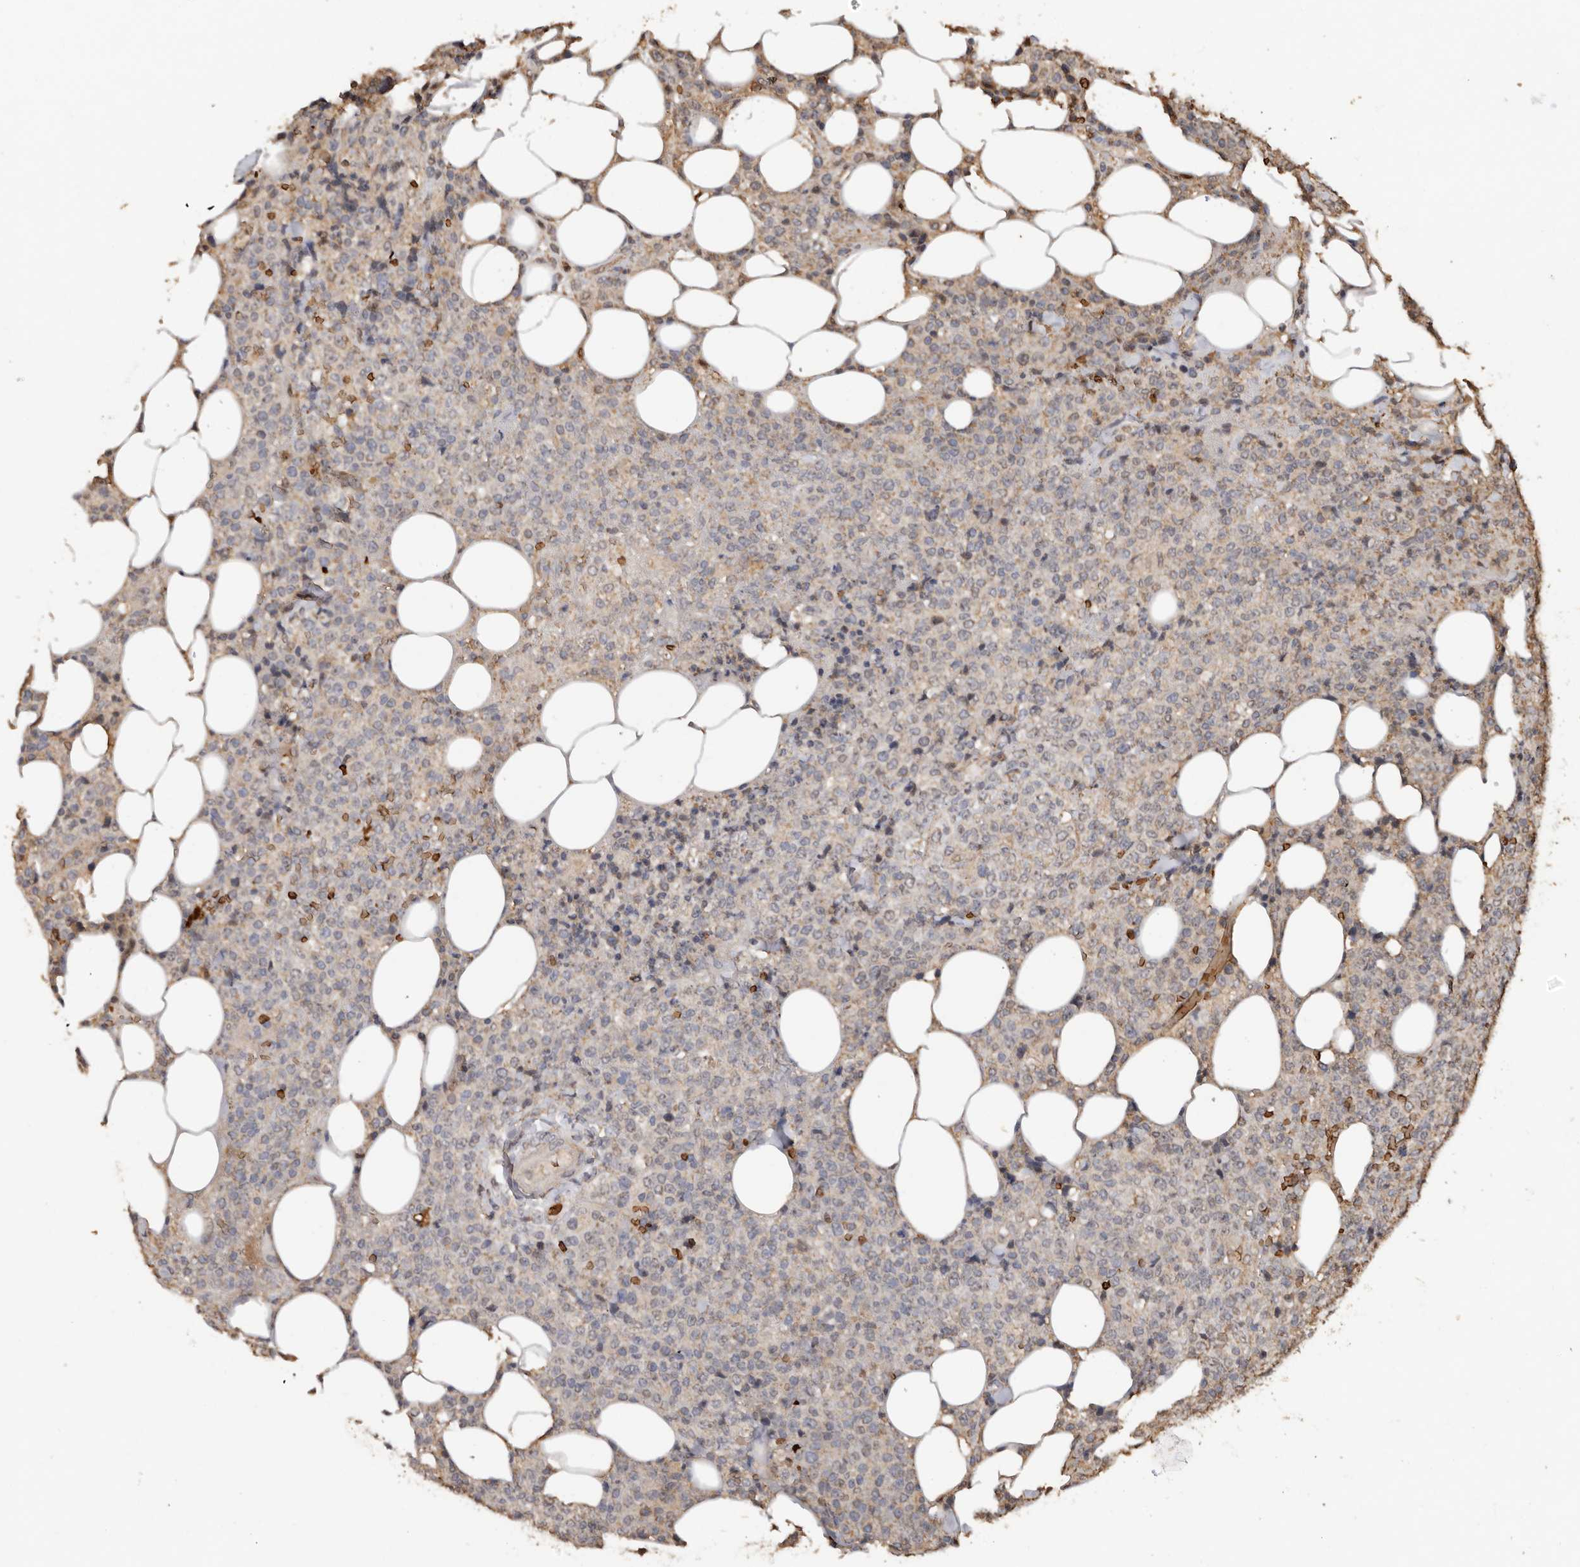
{"staining": {"intensity": "negative", "quantity": "none", "location": "none"}, "tissue": "lymphoma", "cell_type": "Tumor cells", "image_type": "cancer", "snomed": [{"axis": "morphology", "description": "Malignant lymphoma, non-Hodgkin's type, High grade"}, {"axis": "topography", "description": "Lymph node"}], "caption": "Tumor cells show no significant expression in lymphoma. (DAB IHC, high magnification).", "gene": "GRAMD2A", "patient": {"sex": "male", "age": 13}}